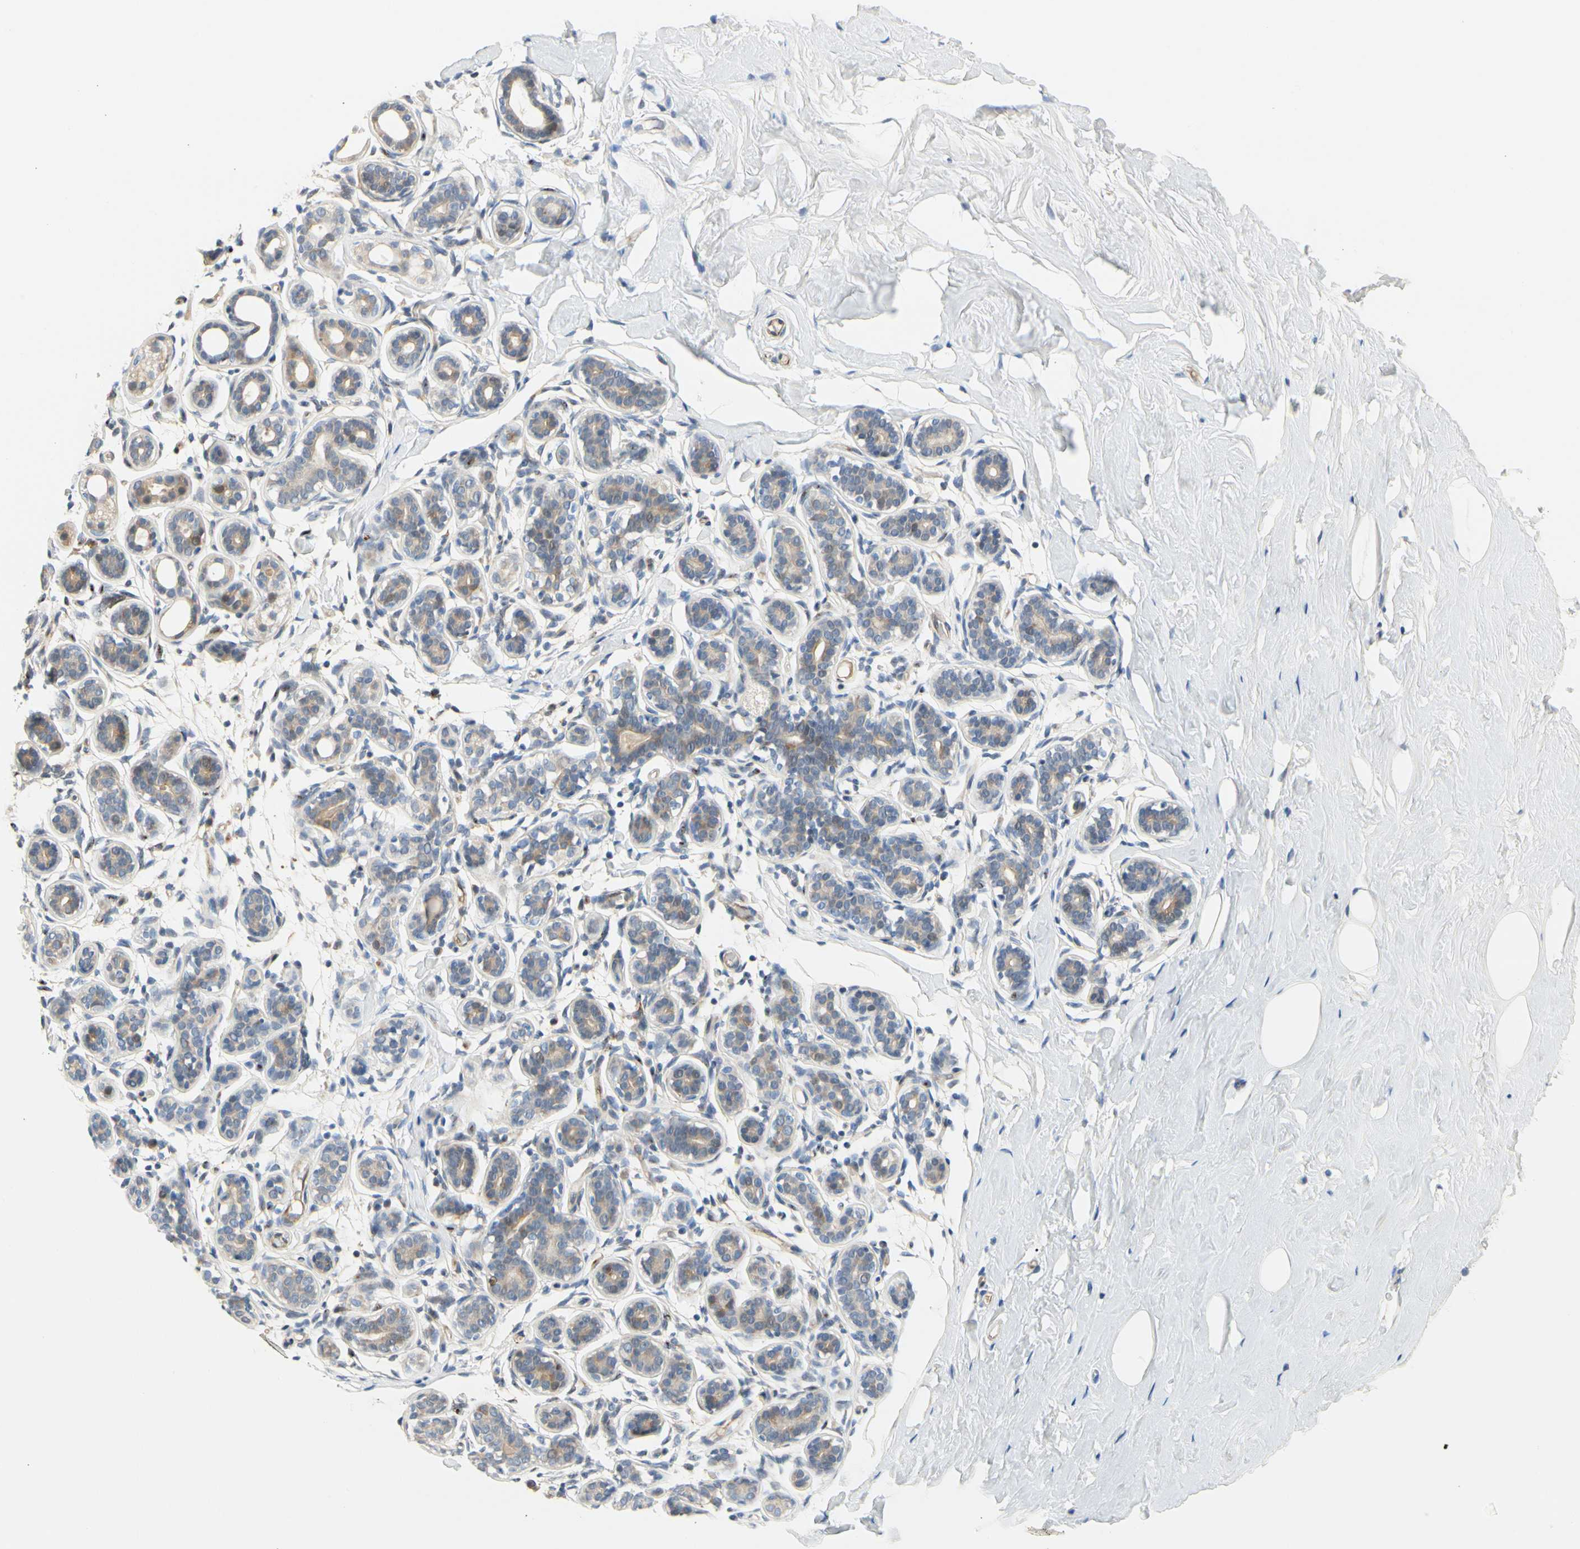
{"staining": {"intensity": "weak", "quantity": "<25%", "location": "cytoplasmic/membranous"}, "tissue": "breast", "cell_type": "Adipocytes", "image_type": "normal", "snomed": [{"axis": "morphology", "description": "Normal tissue, NOS"}, {"axis": "topography", "description": "Breast"}], "caption": "IHC histopathology image of unremarkable human breast stained for a protein (brown), which shows no expression in adipocytes. (Immunohistochemistry, brightfield microscopy, high magnification).", "gene": "ZNF236", "patient": {"sex": "female", "age": 75}}